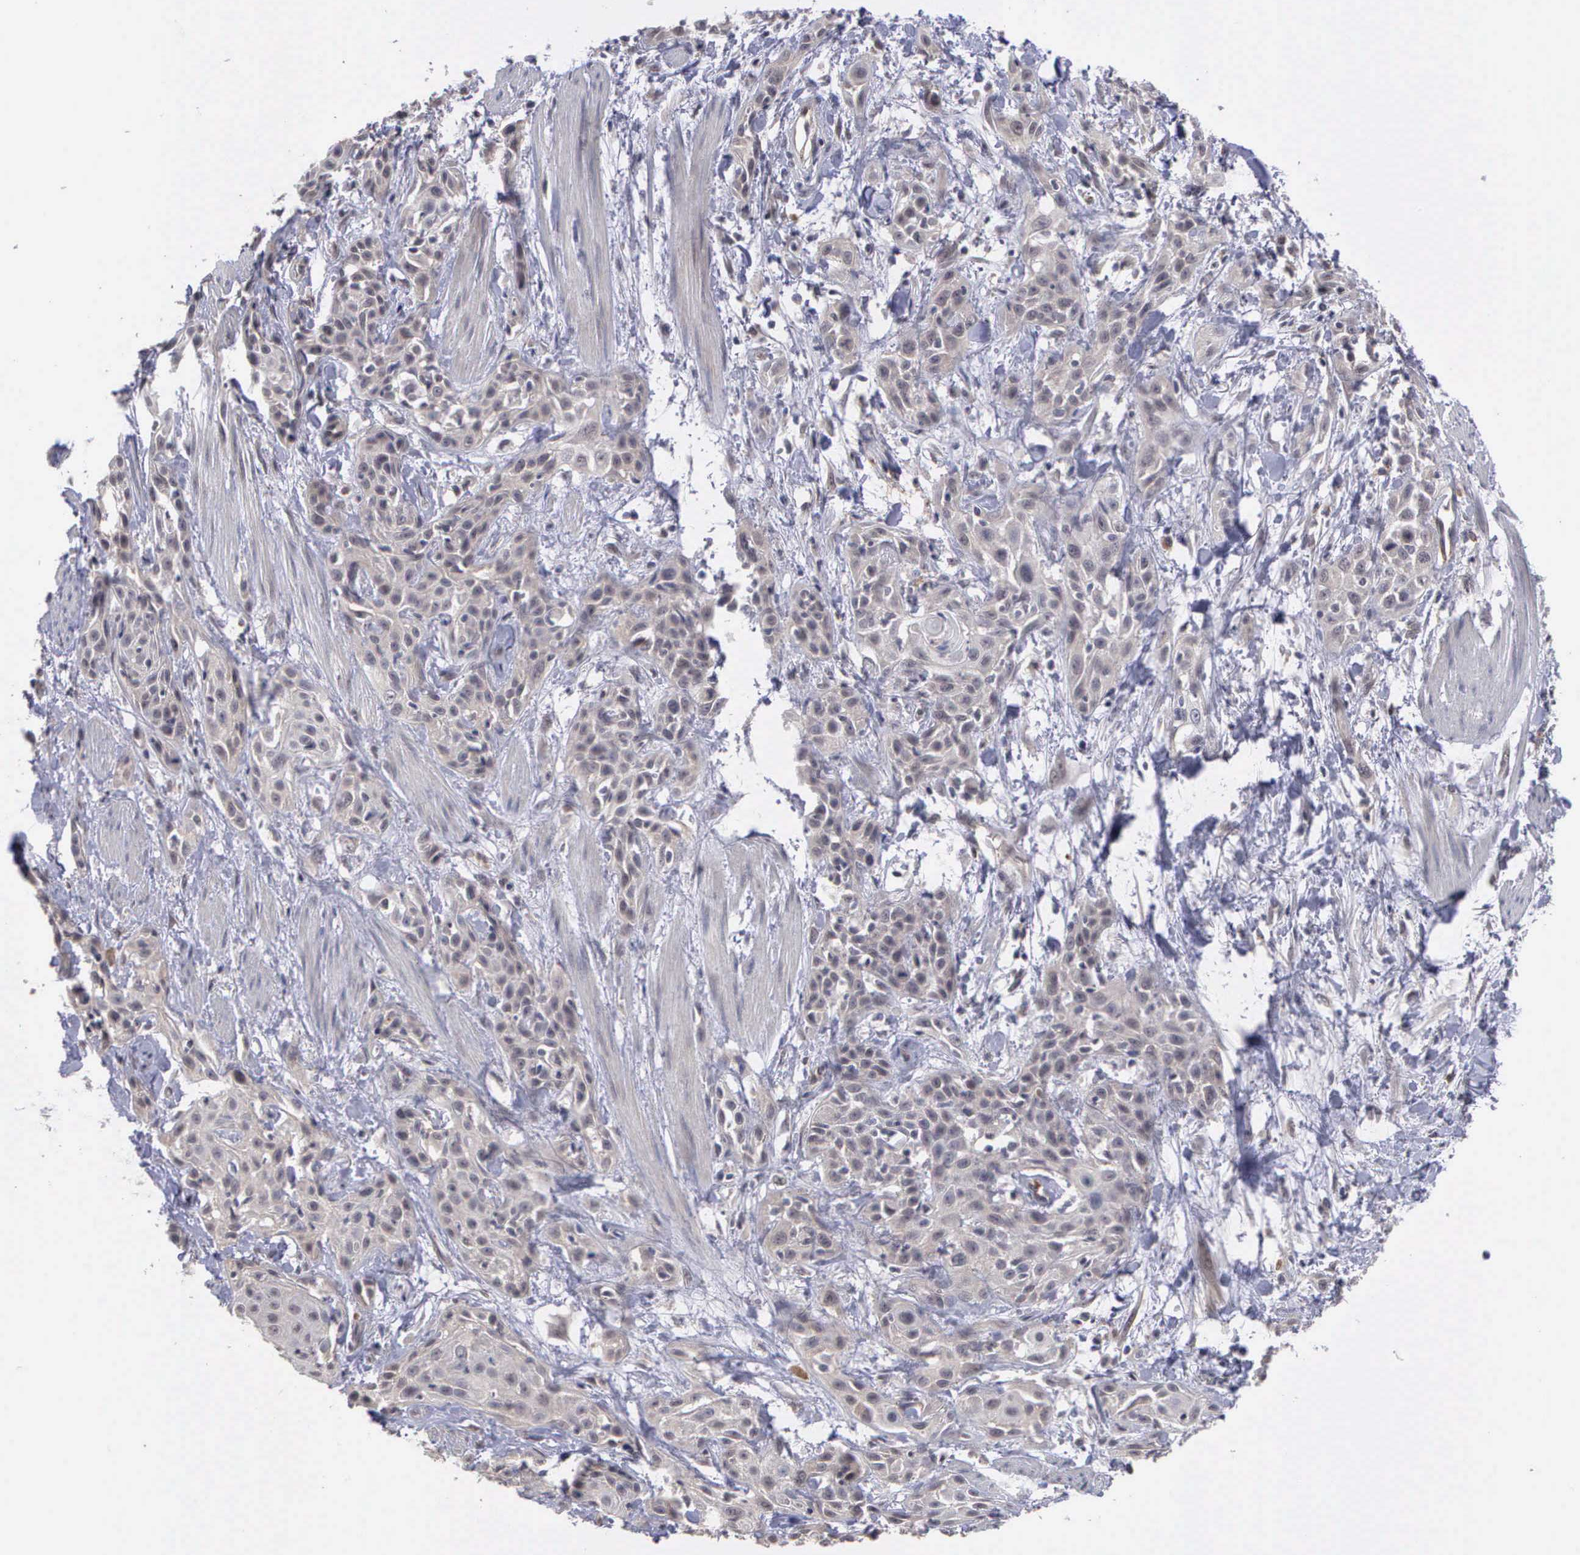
{"staining": {"intensity": "weak", "quantity": "25%-75%", "location": "cytoplasmic/membranous"}, "tissue": "skin cancer", "cell_type": "Tumor cells", "image_type": "cancer", "snomed": [{"axis": "morphology", "description": "Squamous cell carcinoma, NOS"}, {"axis": "topography", "description": "Skin"}, {"axis": "topography", "description": "Anal"}], "caption": "An immunohistochemistry (IHC) image of tumor tissue is shown. Protein staining in brown labels weak cytoplasmic/membranous positivity in skin cancer (squamous cell carcinoma) within tumor cells.", "gene": "MAP3K9", "patient": {"sex": "male", "age": 64}}